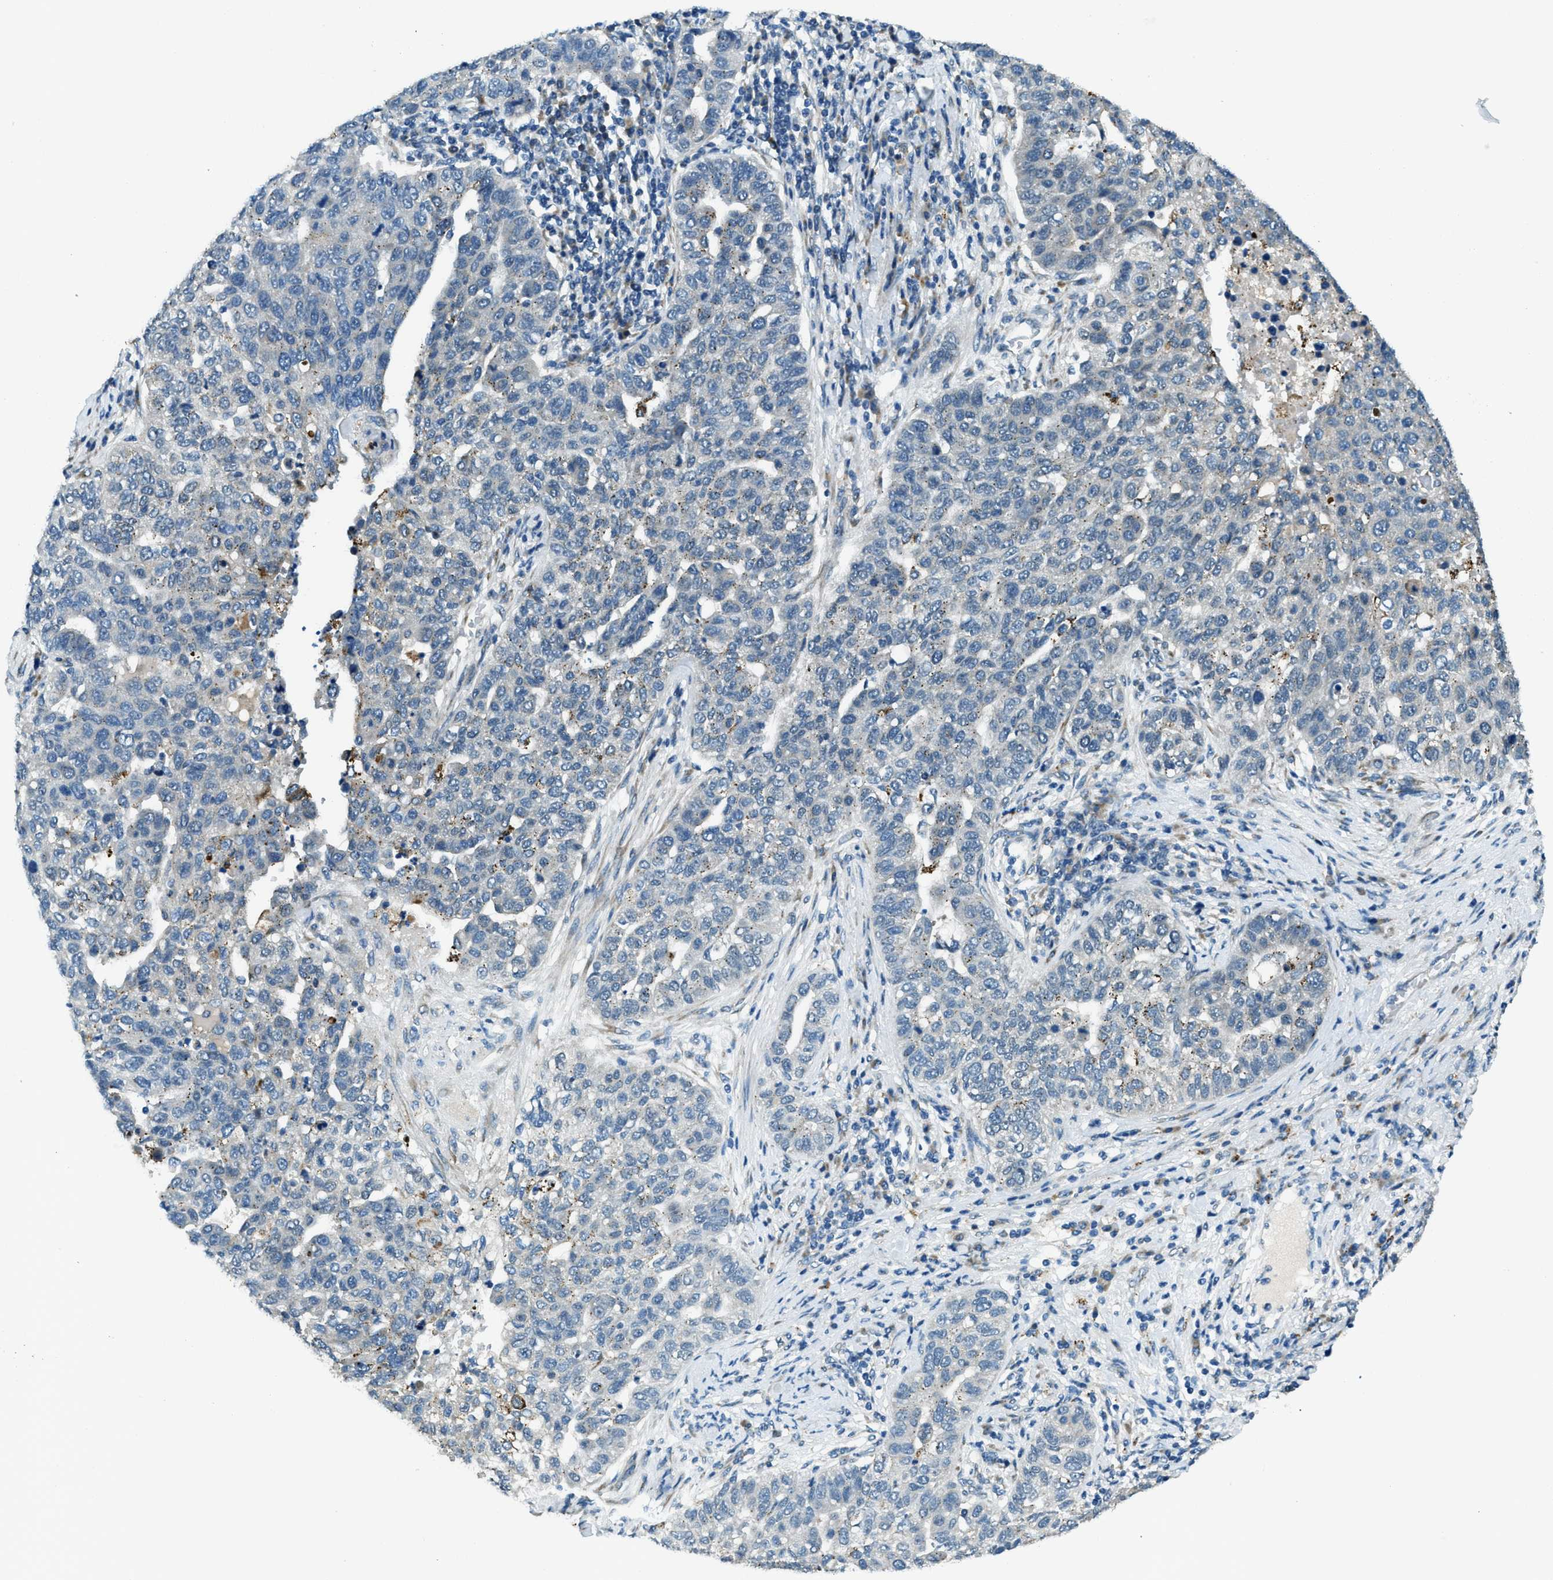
{"staining": {"intensity": "negative", "quantity": "none", "location": "none"}, "tissue": "pancreatic cancer", "cell_type": "Tumor cells", "image_type": "cancer", "snomed": [{"axis": "morphology", "description": "Adenocarcinoma, NOS"}, {"axis": "topography", "description": "Pancreas"}], "caption": "High magnification brightfield microscopy of adenocarcinoma (pancreatic) stained with DAB (3,3'-diaminobenzidine) (brown) and counterstained with hematoxylin (blue): tumor cells show no significant staining. (Immunohistochemistry (ihc), brightfield microscopy, high magnification).", "gene": "GINM1", "patient": {"sex": "female", "age": 61}}